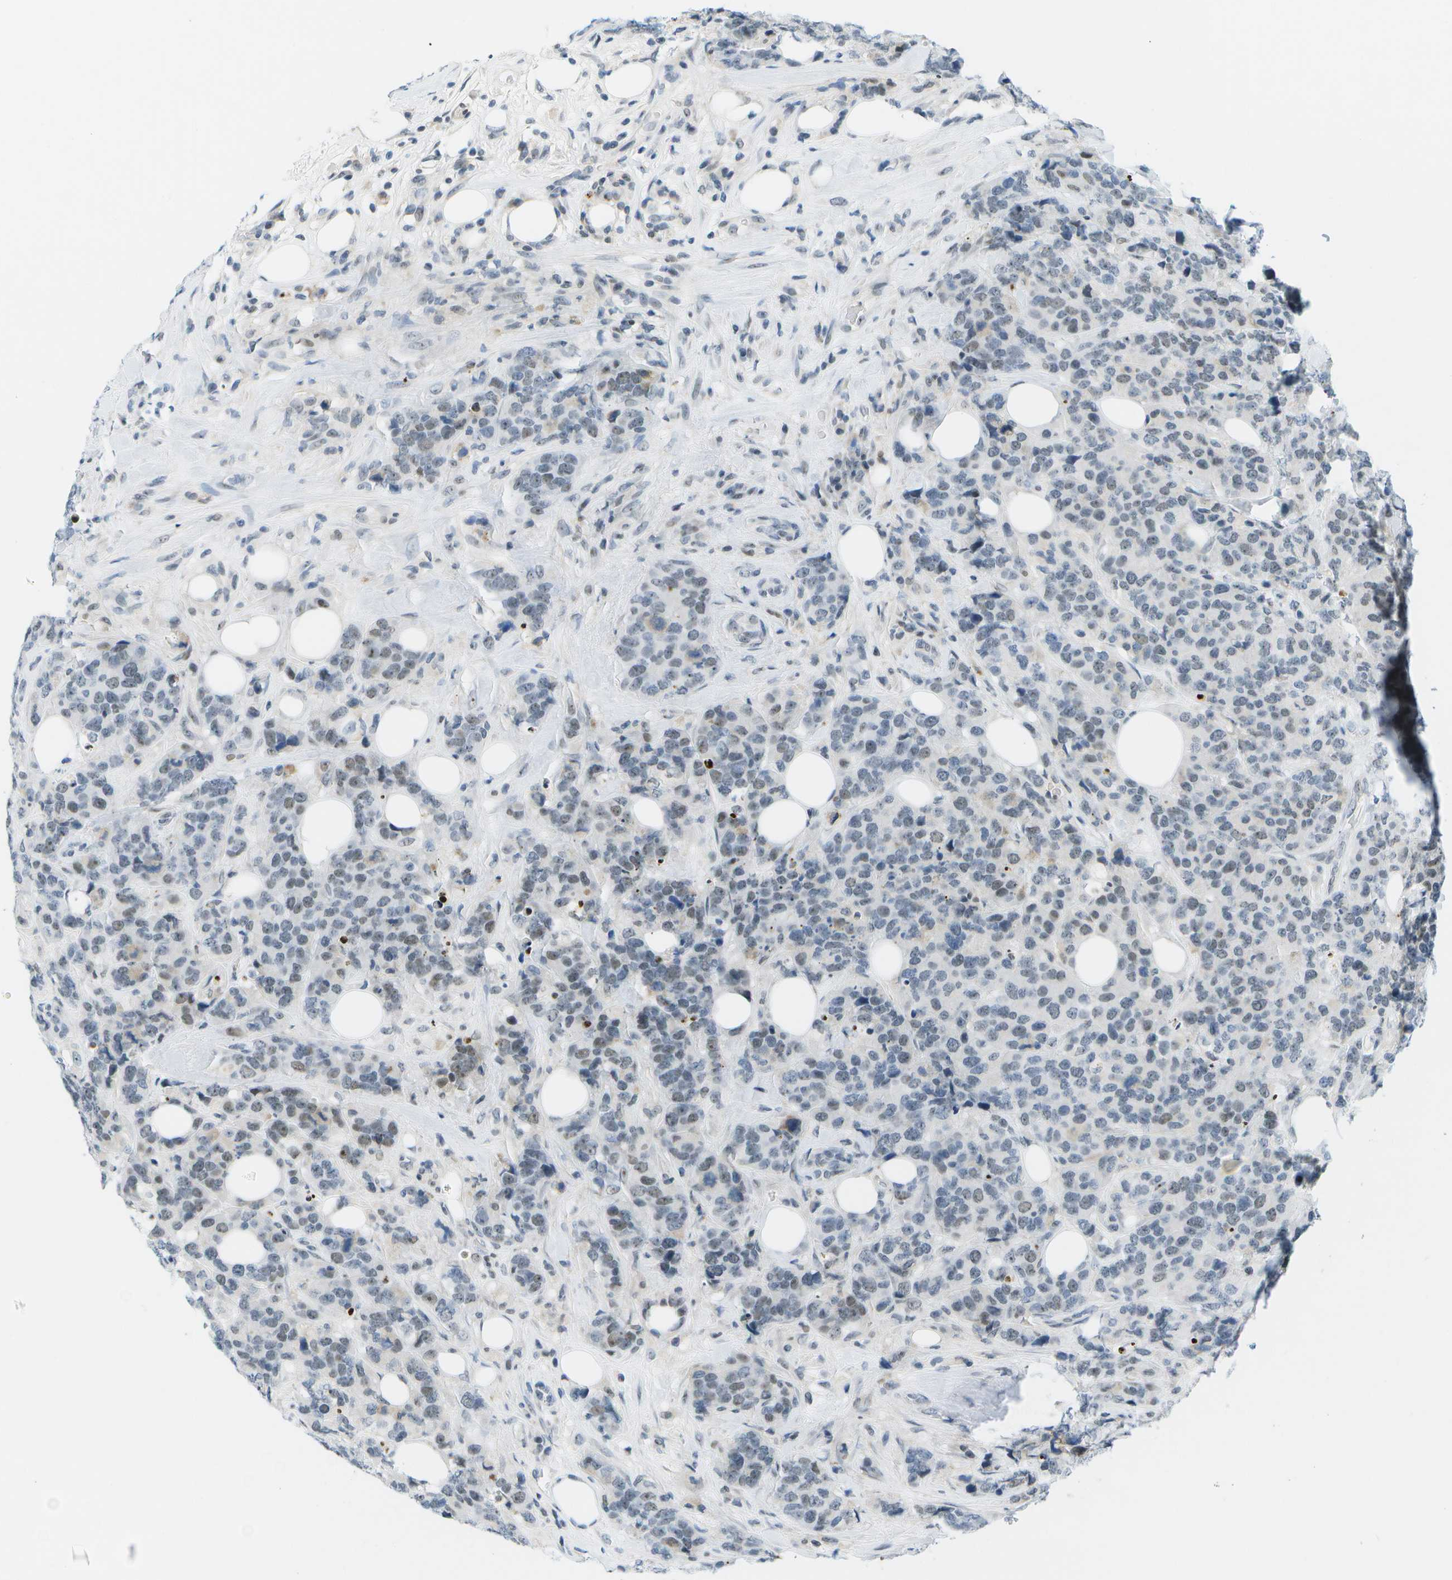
{"staining": {"intensity": "weak", "quantity": "<25%", "location": "nuclear"}, "tissue": "breast cancer", "cell_type": "Tumor cells", "image_type": "cancer", "snomed": [{"axis": "morphology", "description": "Lobular carcinoma"}, {"axis": "topography", "description": "Breast"}], "caption": "A photomicrograph of lobular carcinoma (breast) stained for a protein exhibits no brown staining in tumor cells. (DAB immunohistochemistry visualized using brightfield microscopy, high magnification).", "gene": "PITHD1", "patient": {"sex": "female", "age": 59}}